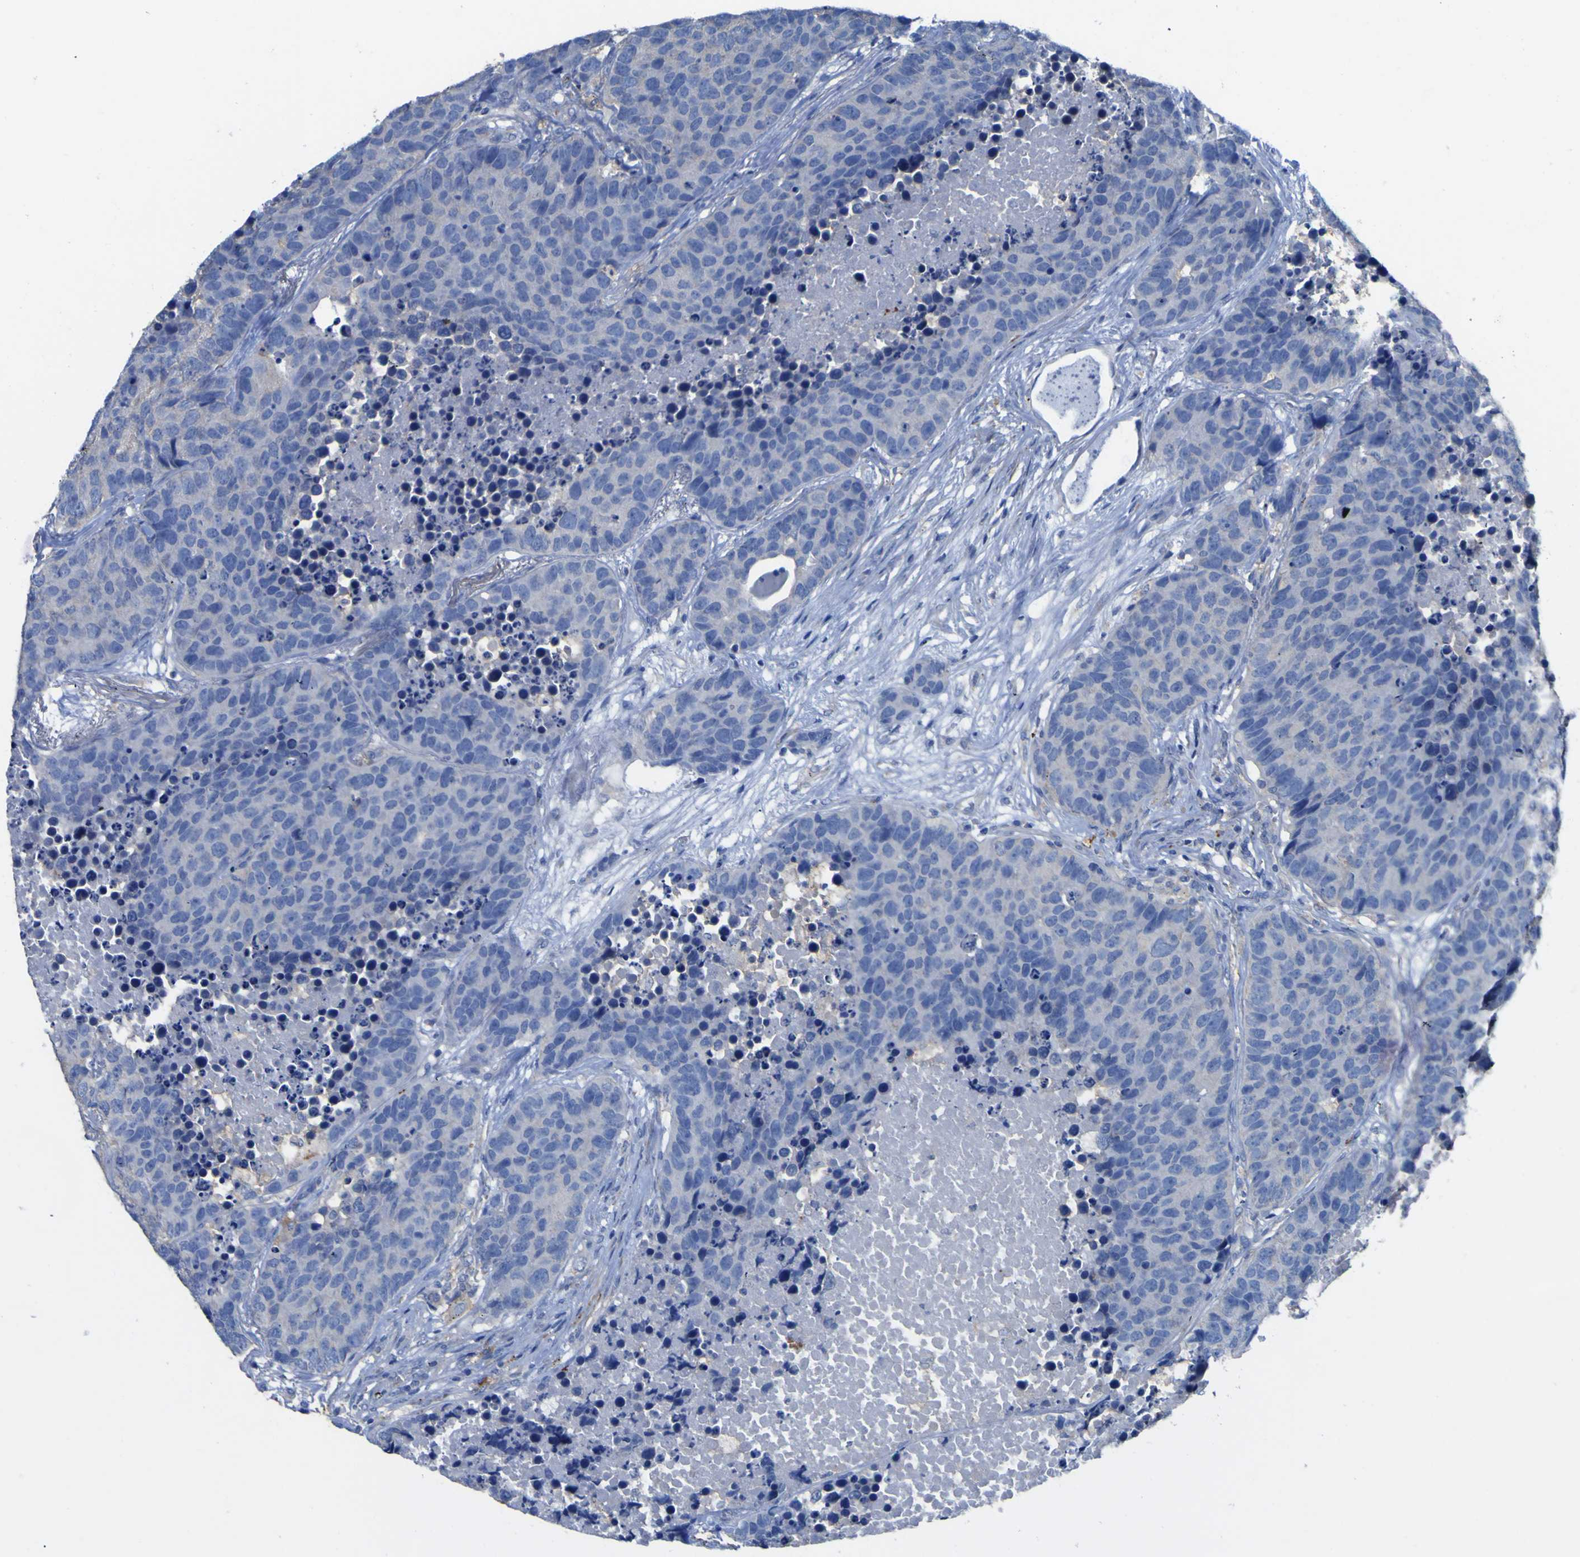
{"staining": {"intensity": "negative", "quantity": "none", "location": "none"}, "tissue": "carcinoid", "cell_type": "Tumor cells", "image_type": "cancer", "snomed": [{"axis": "morphology", "description": "Carcinoid, malignant, NOS"}, {"axis": "topography", "description": "Lung"}], "caption": "Immunohistochemical staining of carcinoid reveals no significant positivity in tumor cells.", "gene": "AGO4", "patient": {"sex": "male", "age": 60}}